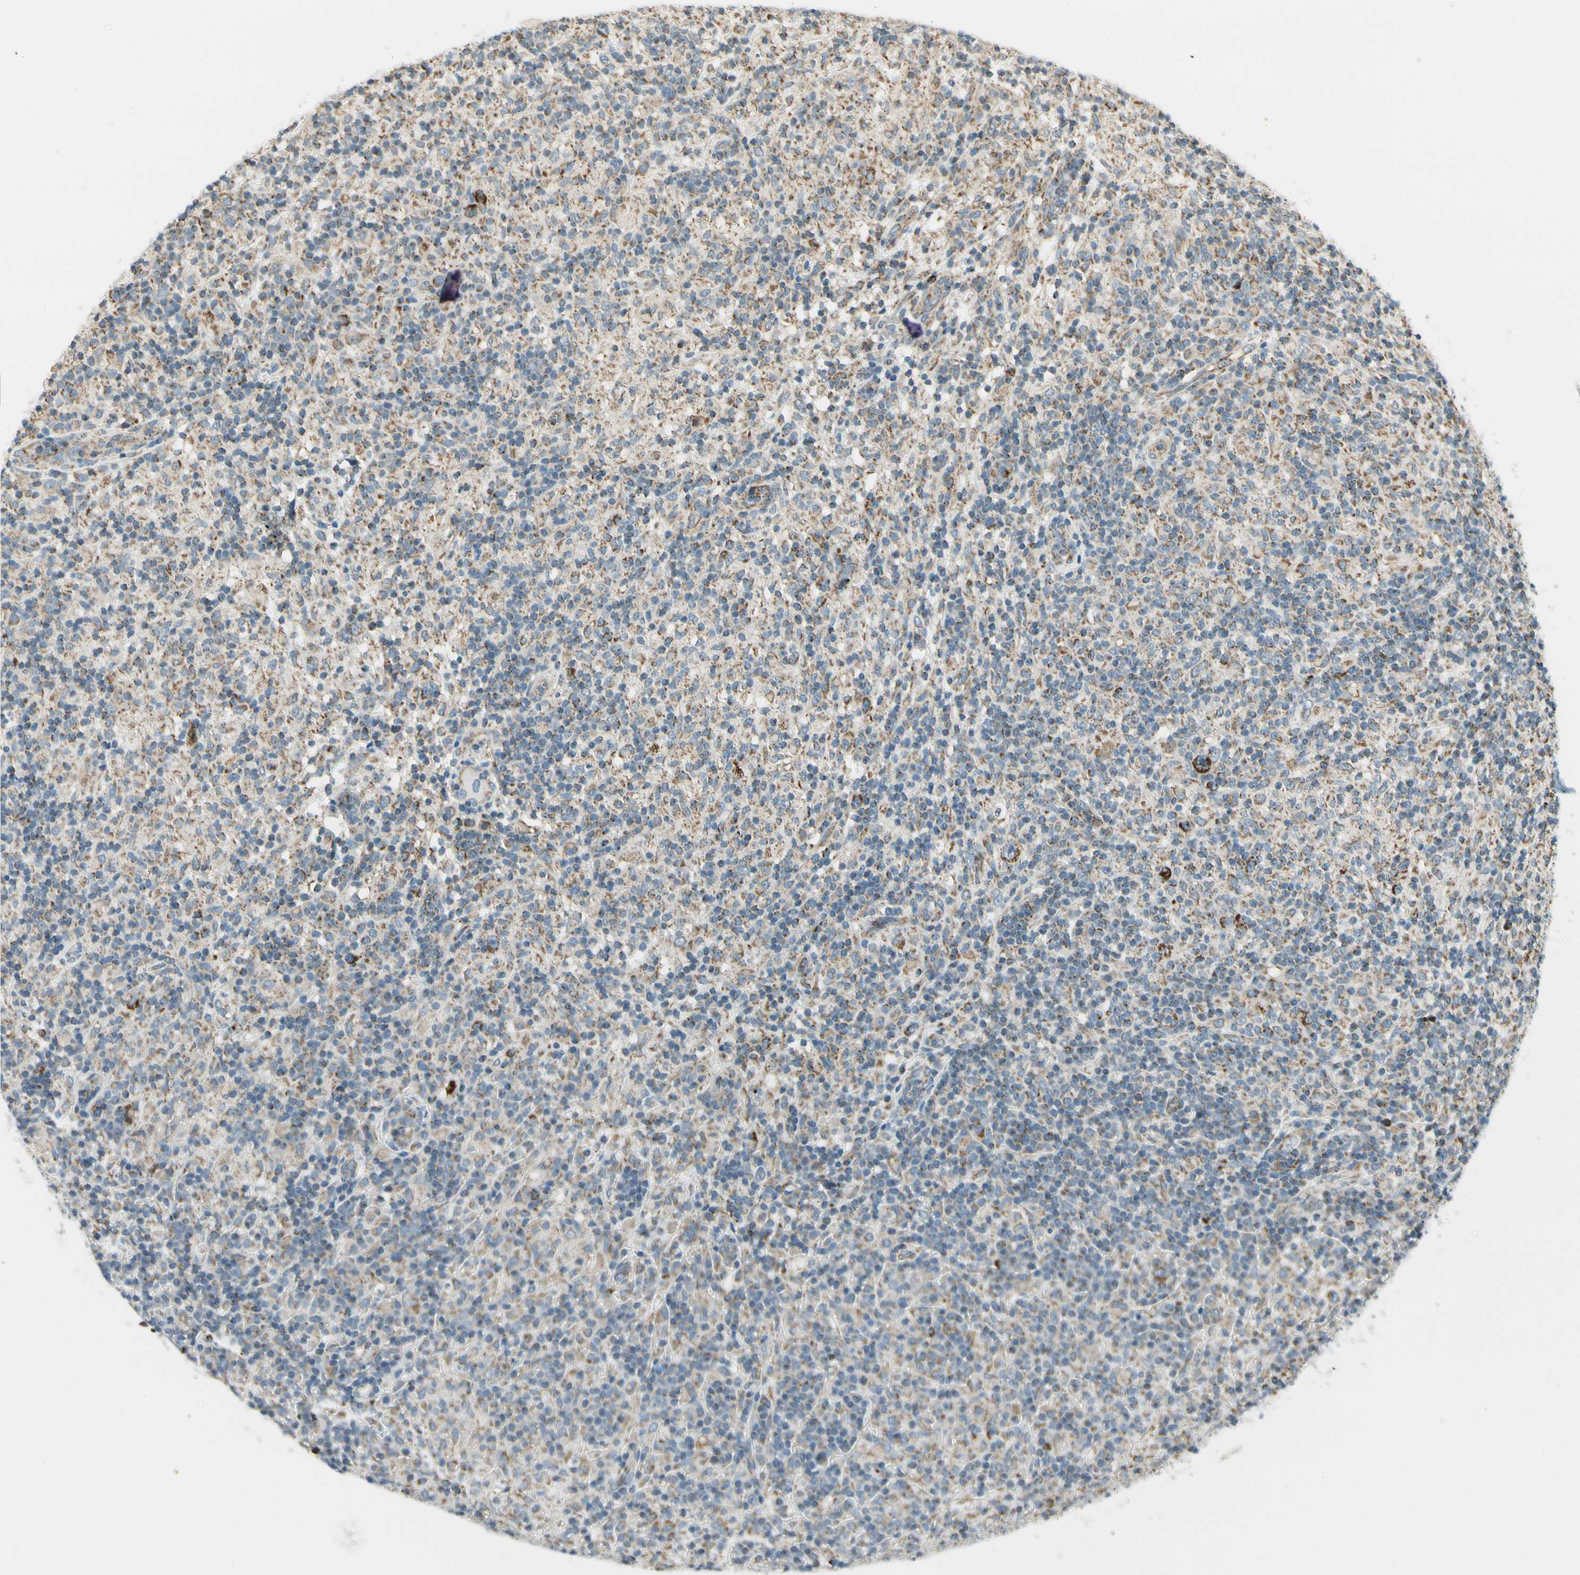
{"staining": {"intensity": "strong", "quantity": ">75%", "location": "cytoplasmic/membranous"}, "tissue": "lymphoma", "cell_type": "Tumor cells", "image_type": "cancer", "snomed": [{"axis": "morphology", "description": "Hodgkin's disease, NOS"}, {"axis": "topography", "description": "Lymph node"}], "caption": "Approximately >75% of tumor cells in human Hodgkin's disease demonstrate strong cytoplasmic/membranous protein staining as visualized by brown immunohistochemical staining.", "gene": "EPHB3", "patient": {"sex": "male", "age": 70}}